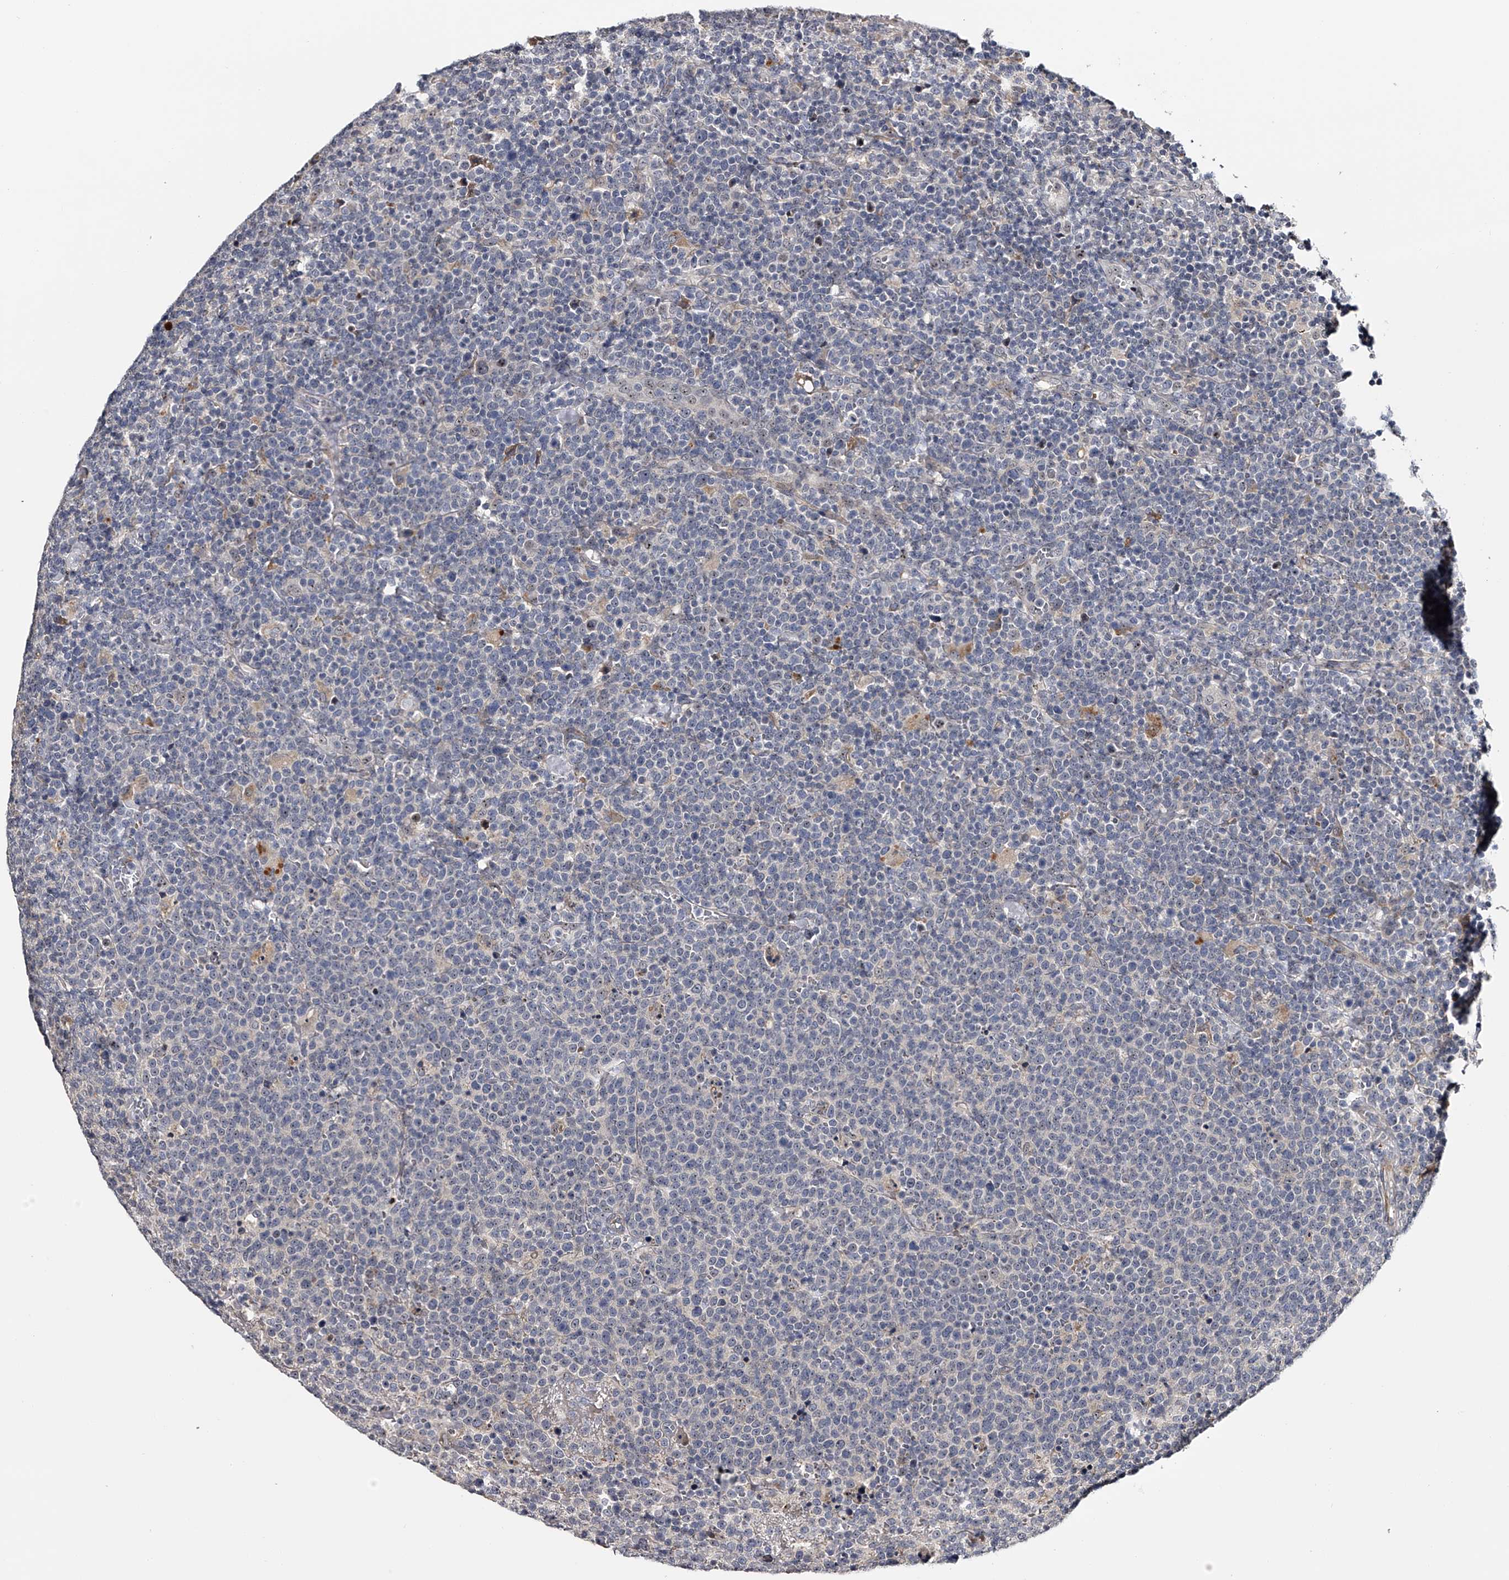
{"staining": {"intensity": "weak", "quantity": "<25%", "location": "nuclear"}, "tissue": "lymphoma", "cell_type": "Tumor cells", "image_type": "cancer", "snomed": [{"axis": "morphology", "description": "Malignant lymphoma, non-Hodgkin's type, High grade"}, {"axis": "topography", "description": "Lymph node"}], "caption": "Immunohistochemistry micrograph of neoplastic tissue: human malignant lymphoma, non-Hodgkin's type (high-grade) stained with DAB (3,3'-diaminobenzidine) exhibits no significant protein positivity in tumor cells. (Stains: DAB (3,3'-diaminobenzidine) immunohistochemistry (IHC) with hematoxylin counter stain, Microscopy: brightfield microscopy at high magnification).", "gene": "MDN1", "patient": {"sex": "male", "age": 61}}